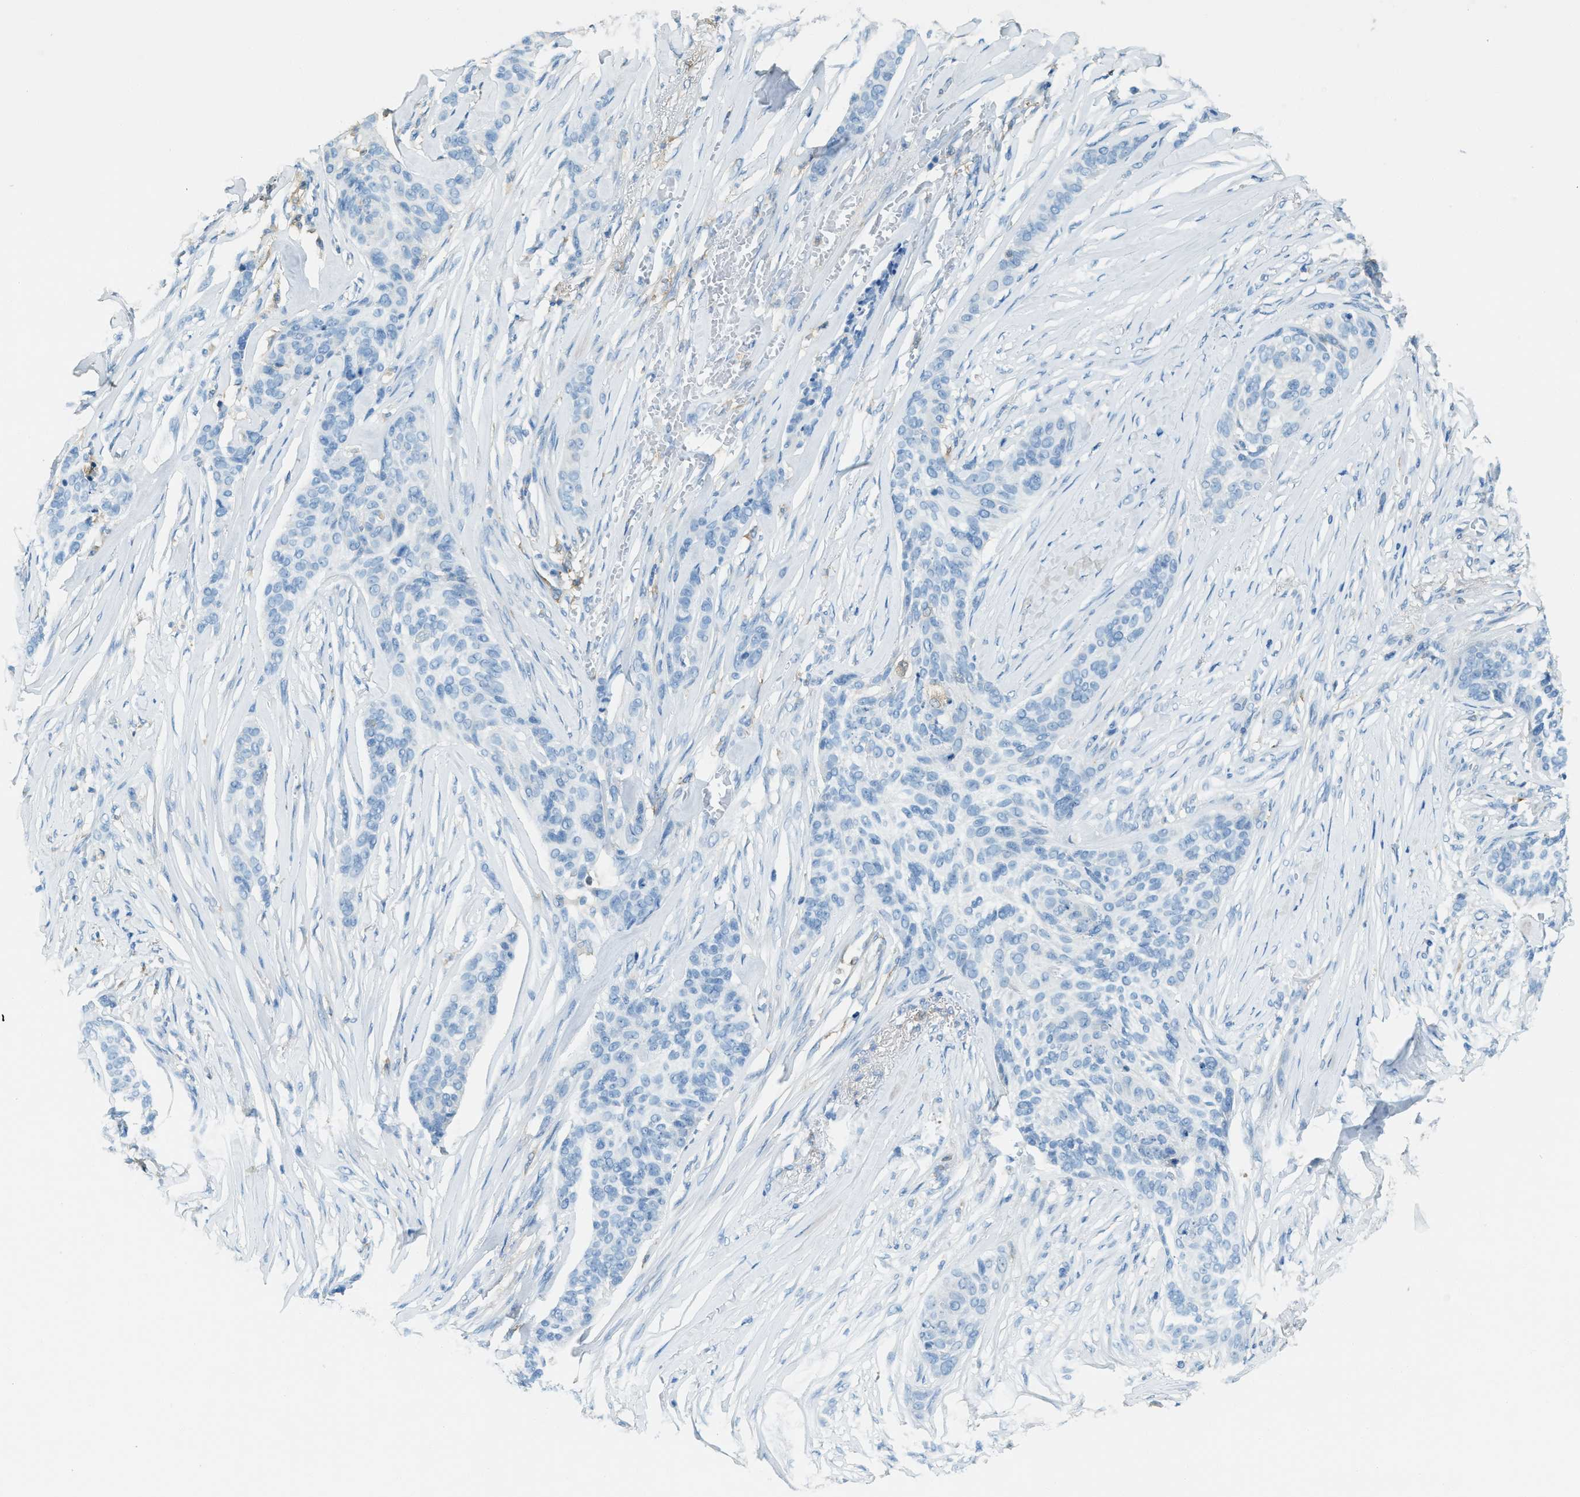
{"staining": {"intensity": "negative", "quantity": "none", "location": "none"}, "tissue": "skin cancer", "cell_type": "Tumor cells", "image_type": "cancer", "snomed": [{"axis": "morphology", "description": "Basal cell carcinoma"}, {"axis": "topography", "description": "Skin"}], "caption": "An IHC photomicrograph of skin cancer (basal cell carcinoma) is shown. There is no staining in tumor cells of skin cancer (basal cell carcinoma).", "gene": "MATCAP2", "patient": {"sex": "male", "age": 85}}